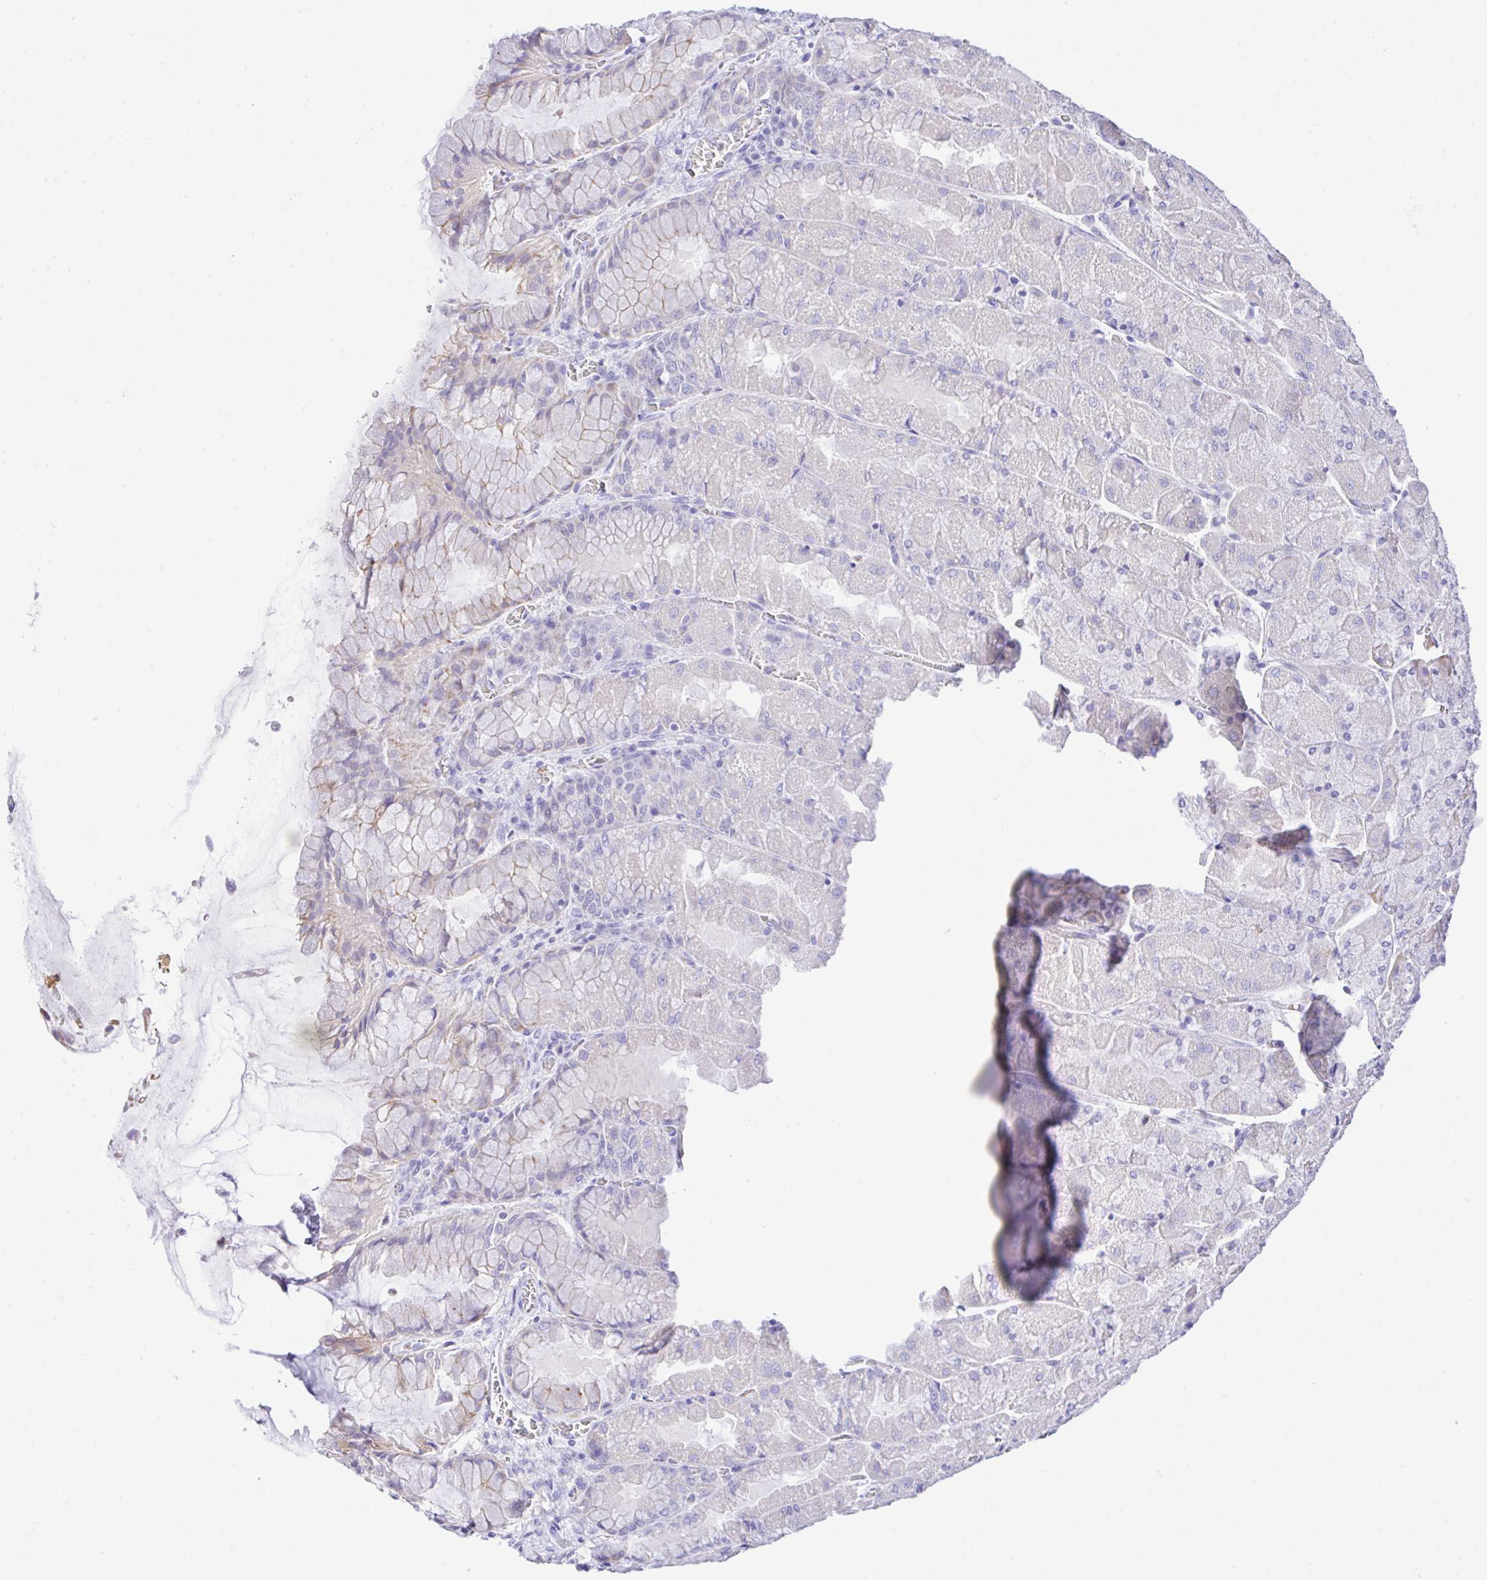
{"staining": {"intensity": "negative", "quantity": "none", "location": "none"}, "tissue": "stomach", "cell_type": "Glandular cells", "image_type": "normal", "snomed": [{"axis": "morphology", "description": "Normal tissue, NOS"}, {"axis": "topography", "description": "Stomach"}], "caption": "Immunohistochemical staining of normal human stomach exhibits no significant positivity in glandular cells. (IHC, brightfield microscopy, high magnification).", "gene": "ZNF221", "patient": {"sex": "female", "age": 61}}